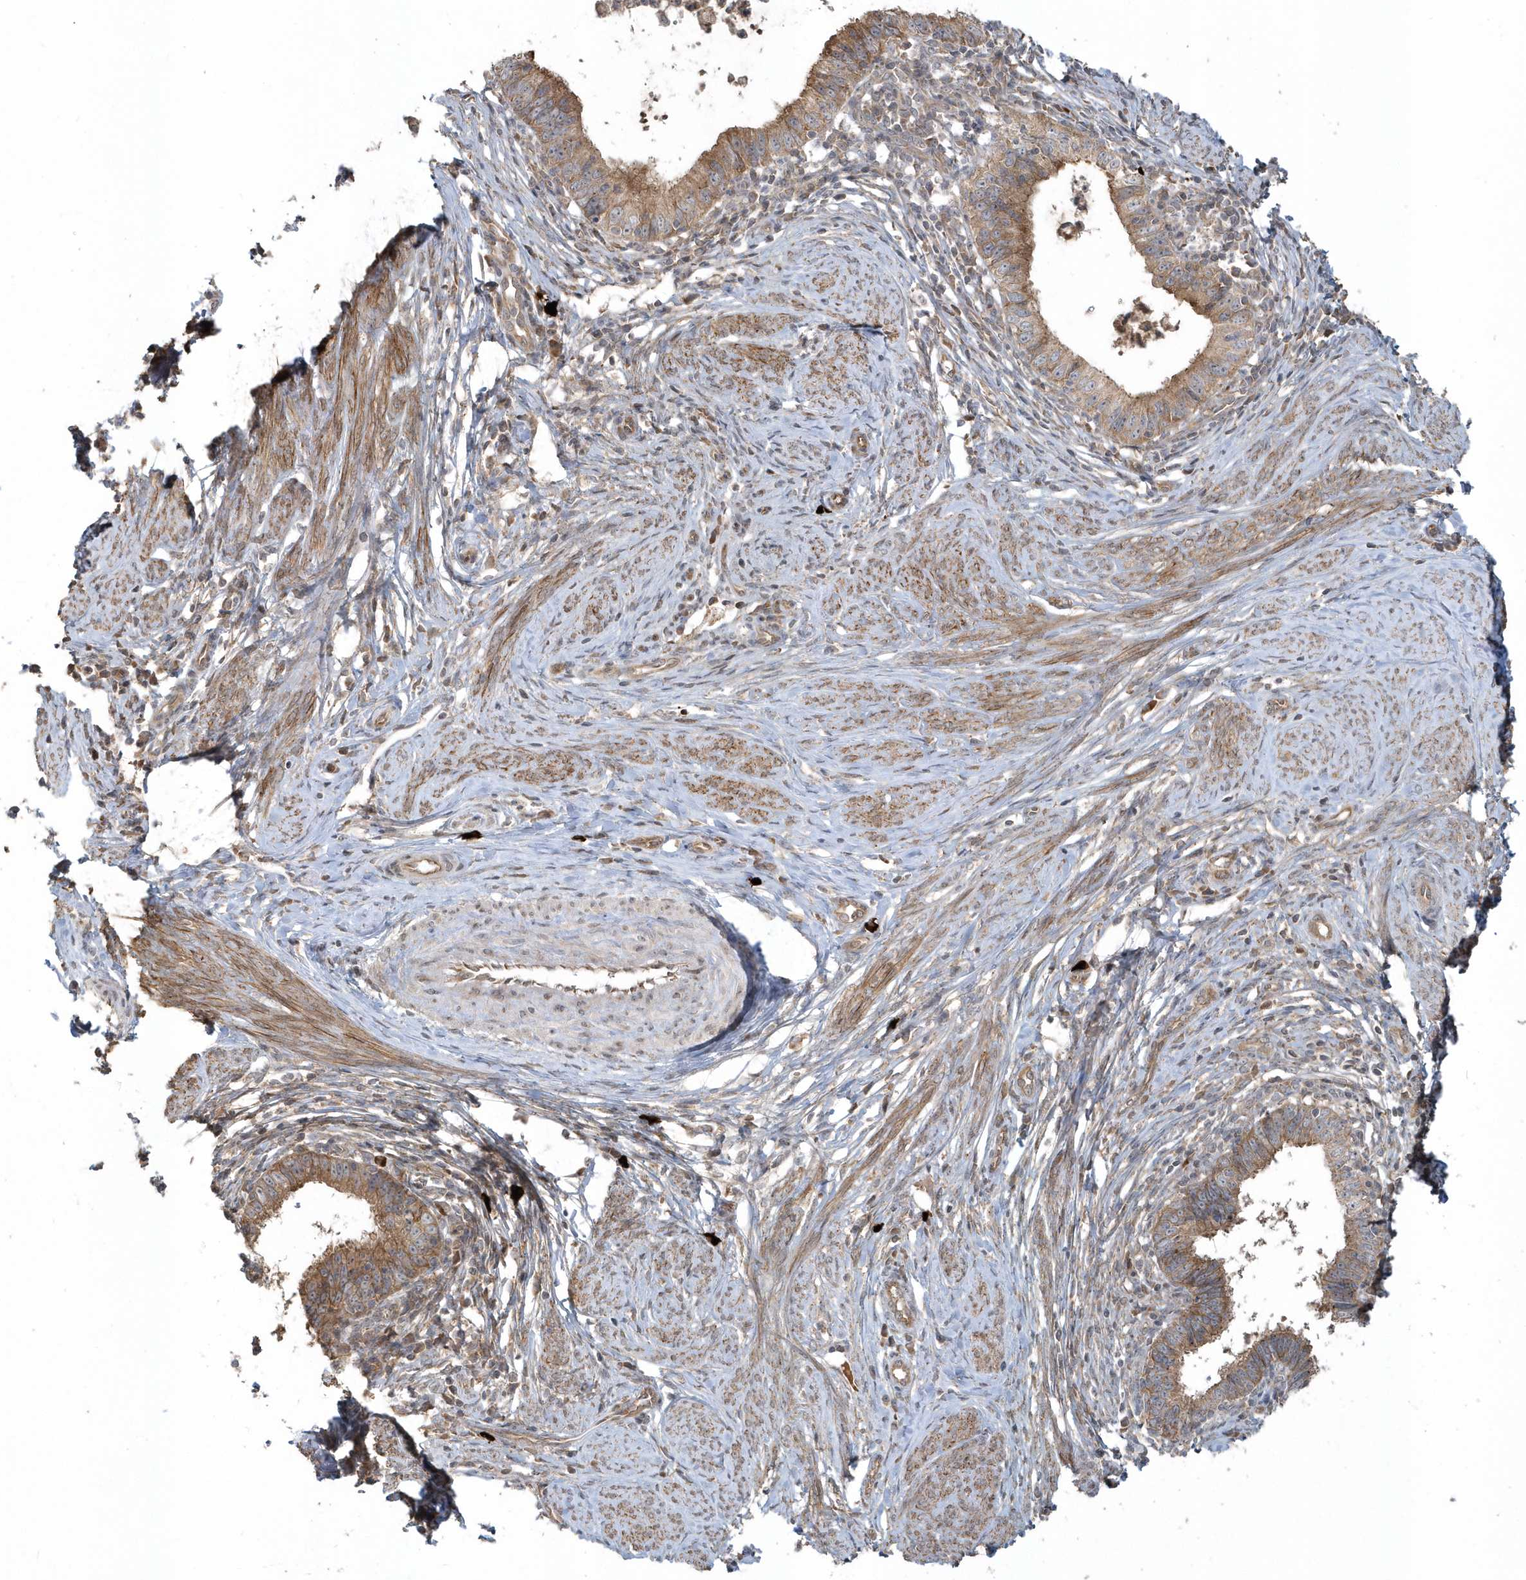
{"staining": {"intensity": "moderate", "quantity": ">75%", "location": "cytoplasmic/membranous"}, "tissue": "cervical cancer", "cell_type": "Tumor cells", "image_type": "cancer", "snomed": [{"axis": "morphology", "description": "Adenocarcinoma, NOS"}, {"axis": "topography", "description": "Cervix"}], "caption": "Moderate cytoplasmic/membranous expression is present in approximately >75% of tumor cells in cervical adenocarcinoma.", "gene": "STIM2", "patient": {"sex": "female", "age": 36}}